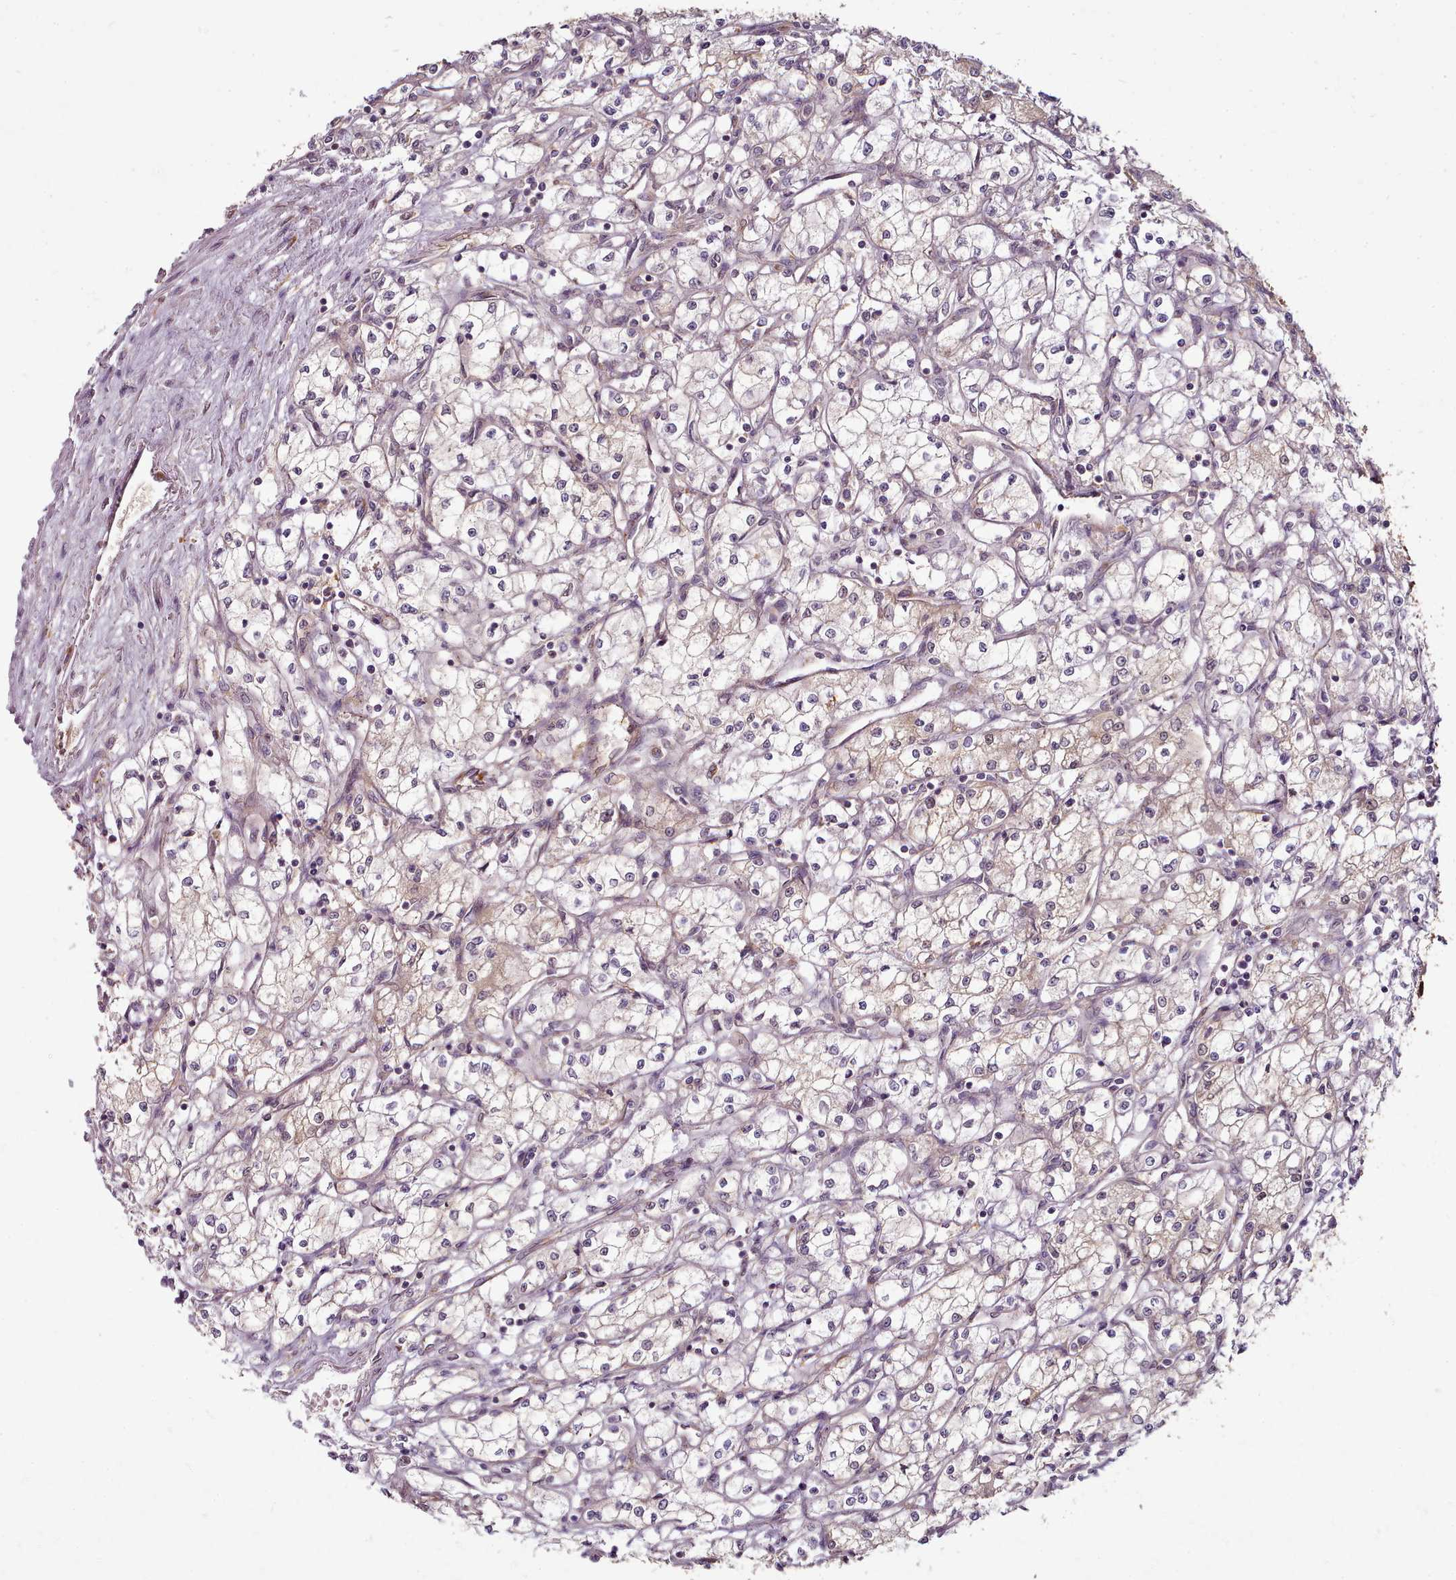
{"staining": {"intensity": "negative", "quantity": "none", "location": "none"}, "tissue": "renal cancer", "cell_type": "Tumor cells", "image_type": "cancer", "snomed": [{"axis": "morphology", "description": "Adenocarcinoma, NOS"}, {"axis": "topography", "description": "Kidney"}], "caption": "Immunohistochemistry (IHC) image of renal adenocarcinoma stained for a protein (brown), which demonstrates no expression in tumor cells. The staining was performed using DAB (3,3'-diaminobenzidine) to visualize the protein expression in brown, while the nuclei were stained in blue with hematoxylin (Magnification: 20x).", "gene": "C1QTNF5", "patient": {"sex": "male", "age": 59}}